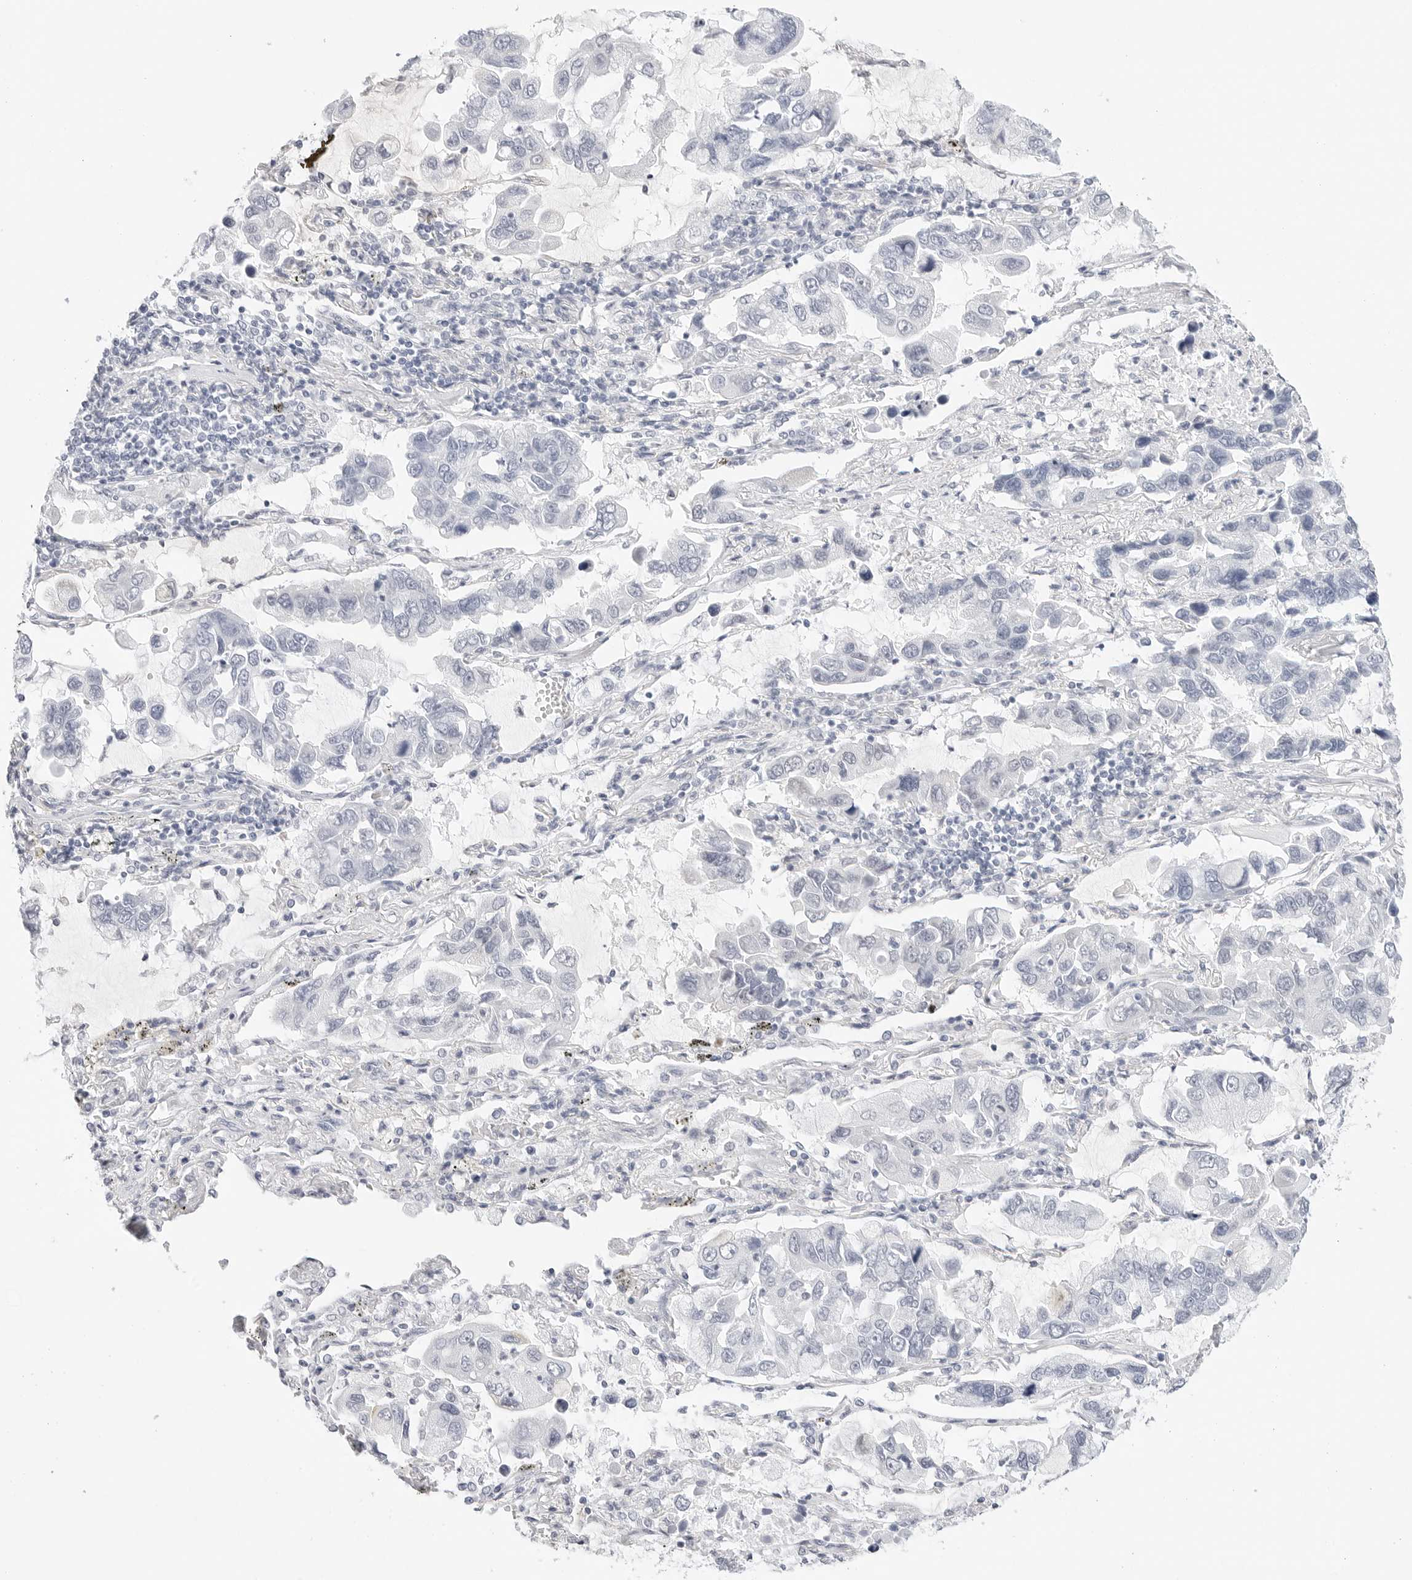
{"staining": {"intensity": "negative", "quantity": "none", "location": "none"}, "tissue": "lung cancer", "cell_type": "Tumor cells", "image_type": "cancer", "snomed": [{"axis": "morphology", "description": "Adenocarcinoma, NOS"}, {"axis": "topography", "description": "Lung"}], "caption": "Tumor cells are negative for protein expression in human lung cancer (adenocarcinoma). (Stains: DAB (3,3'-diaminobenzidine) immunohistochemistry with hematoxylin counter stain, Microscopy: brightfield microscopy at high magnification).", "gene": "HMGCS2", "patient": {"sex": "male", "age": 64}}